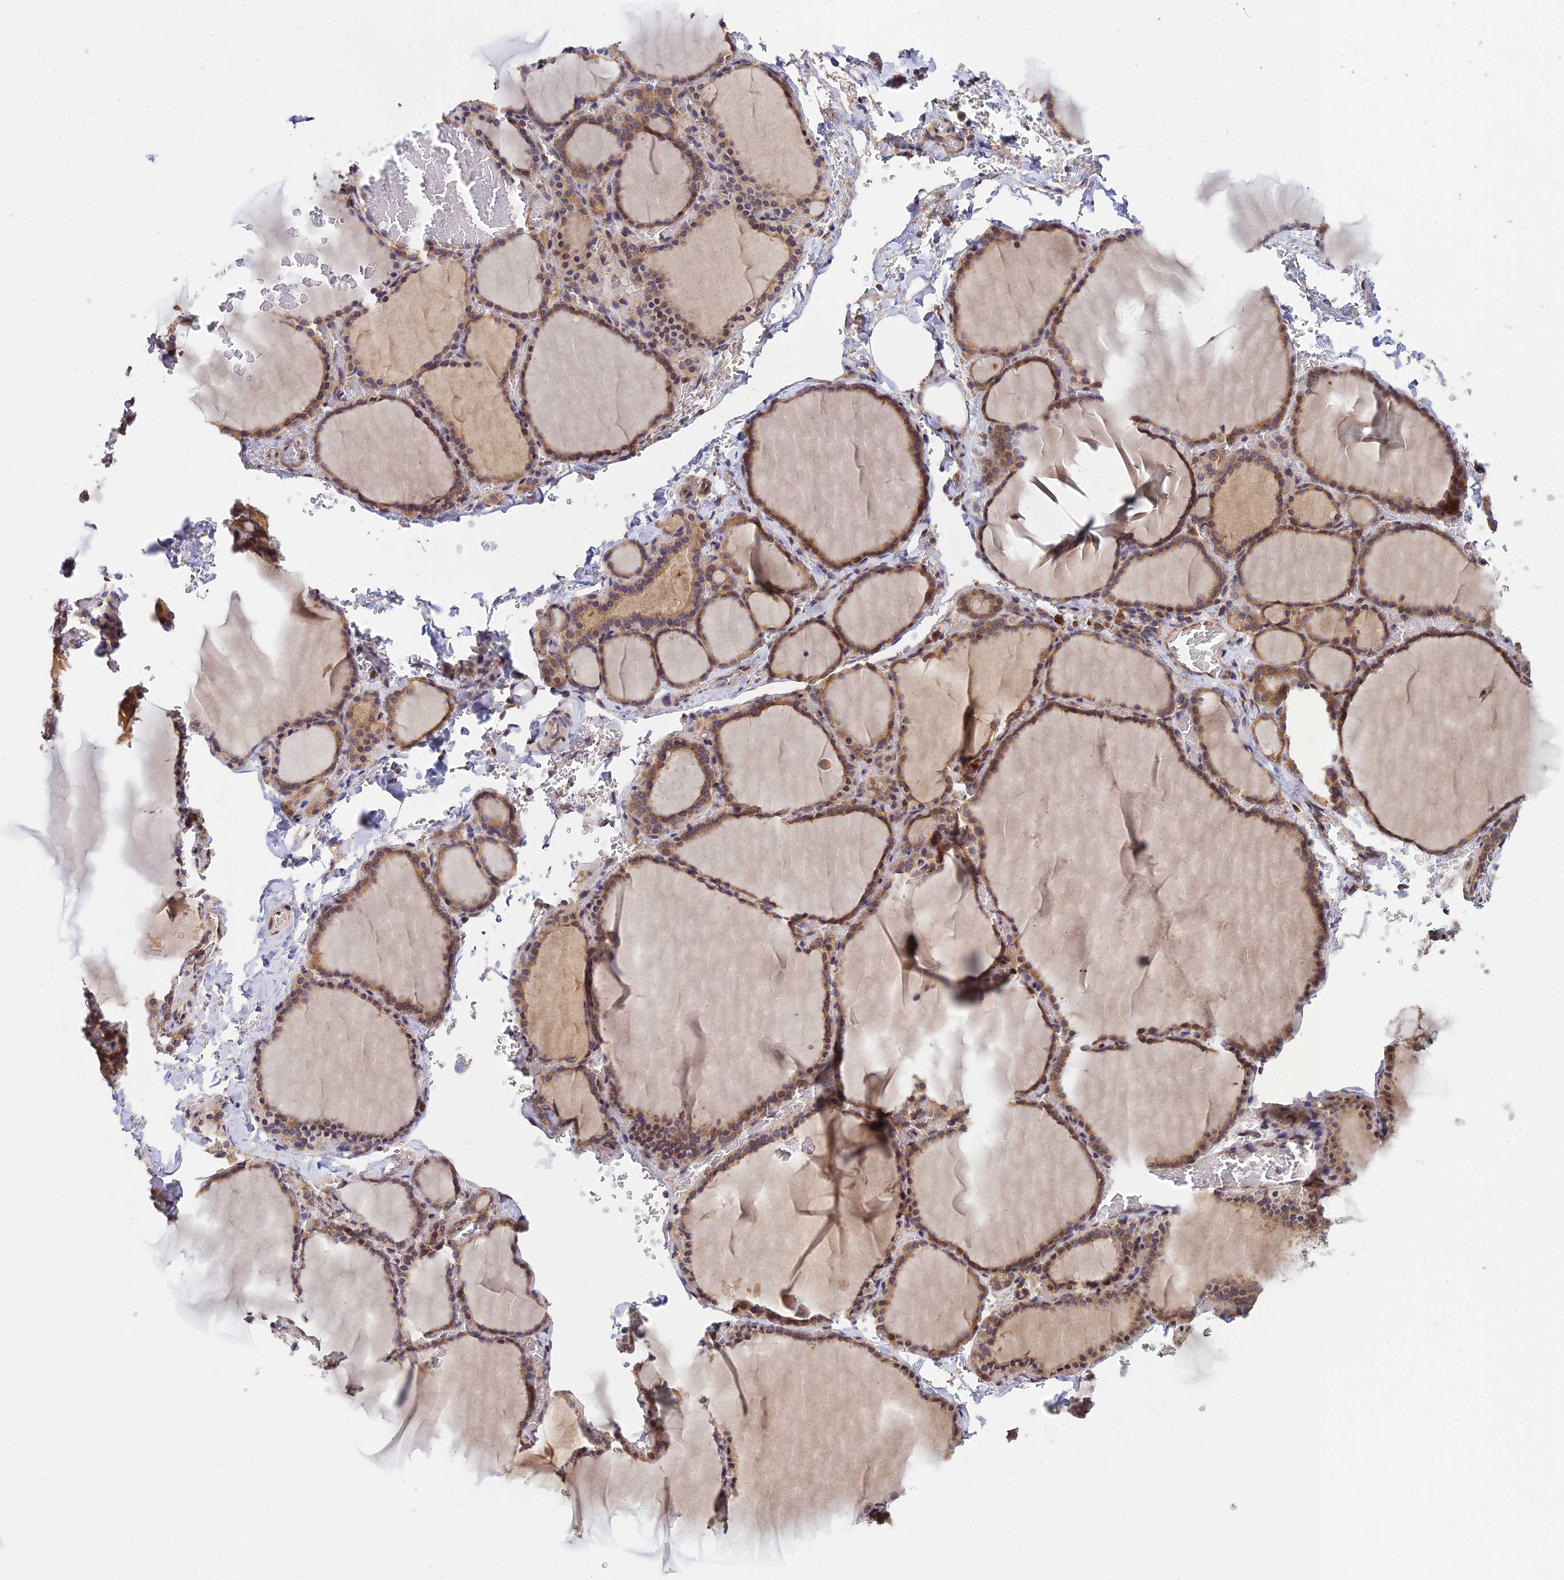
{"staining": {"intensity": "moderate", "quantity": ">75%", "location": "cytoplasmic/membranous"}, "tissue": "thyroid gland", "cell_type": "Glandular cells", "image_type": "normal", "snomed": [{"axis": "morphology", "description": "Normal tissue, NOS"}, {"axis": "topography", "description": "Thyroid gland"}], "caption": "Thyroid gland stained for a protein demonstrates moderate cytoplasmic/membranous positivity in glandular cells. The staining was performed using DAB to visualize the protein expression in brown, while the nuclei were stained in blue with hematoxylin (Magnification: 20x).", "gene": "P3H3", "patient": {"sex": "female", "age": 39}}